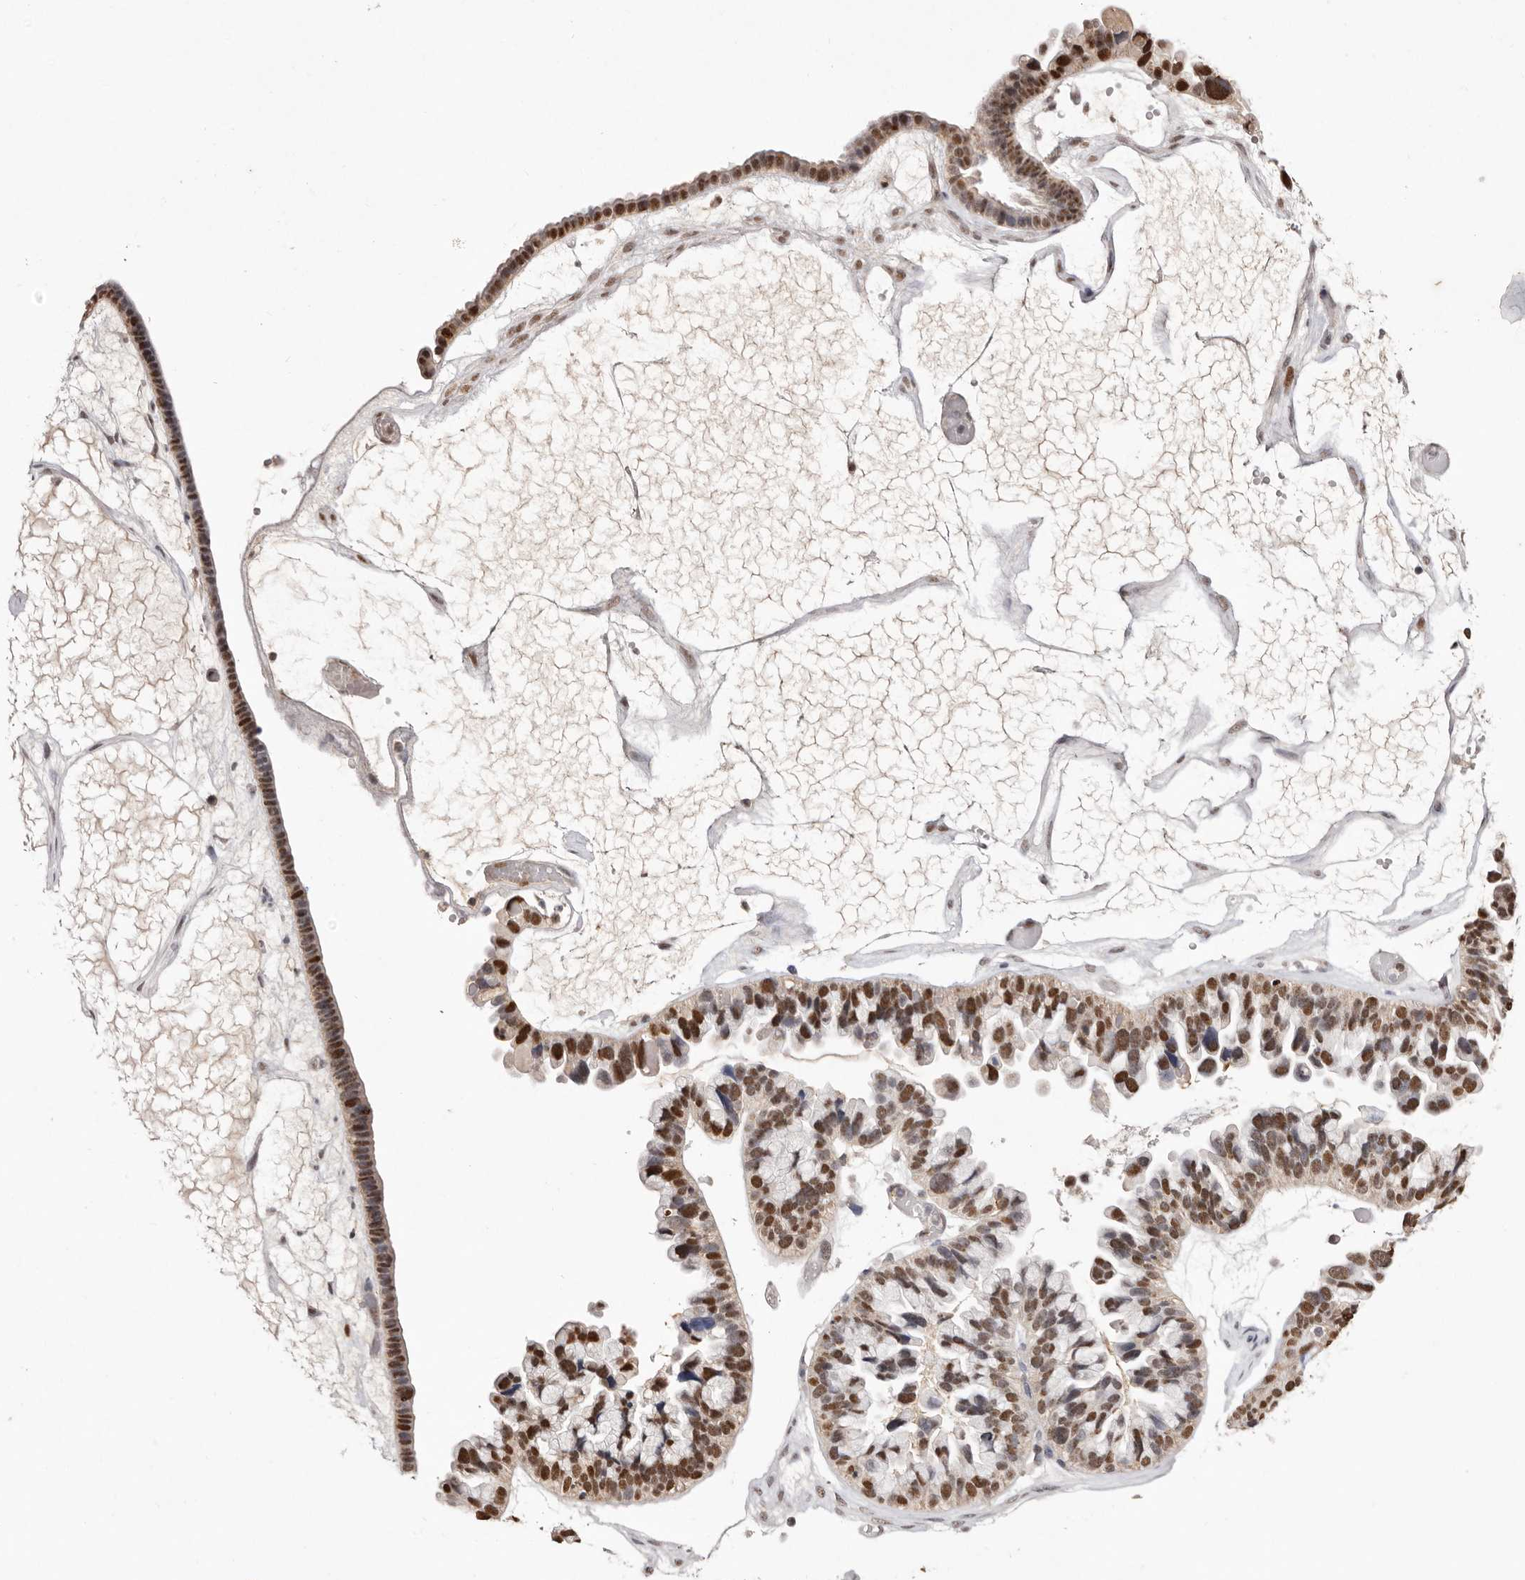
{"staining": {"intensity": "strong", "quantity": ">75%", "location": "nuclear"}, "tissue": "ovarian cancer", "cell_type": "Tumor cells", "image_type": "cancer", "snomed": [{"axis": "morphology", "description": "Cystadenocarcinoma, serous, NOS"}, {"axis": "topography", "description": "Ovary"}], "caption": "Strong nuclear protein expression is seen in approximately >75% of tumor cells in ovarian cancer (serous cystadenocarcinoma).", "gene": "NOTCH1", "patient": {"sex": "female", "age": 56}}